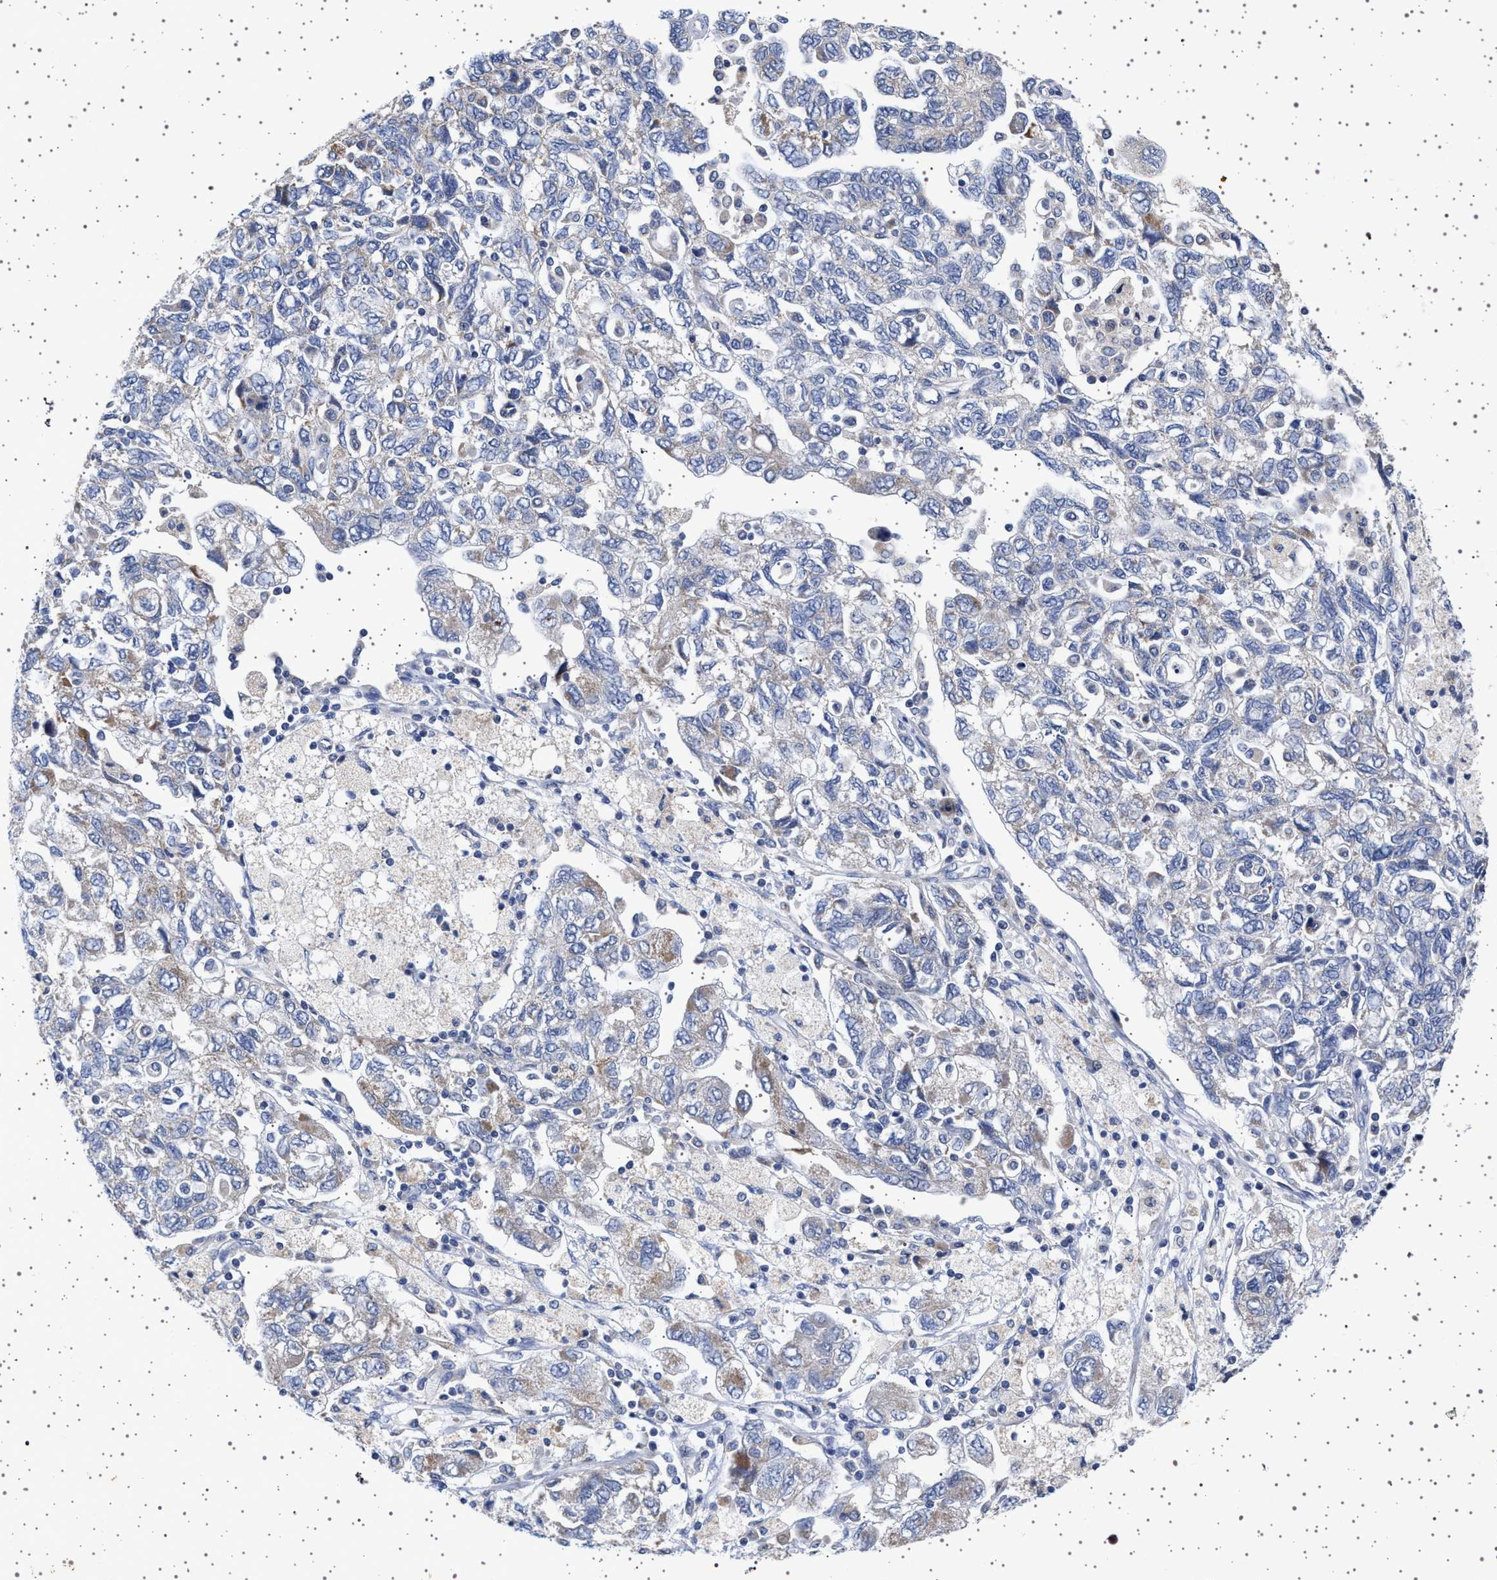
{"staining": {"intensity": "weak", "quantity": "<25%", "location": "cytoplasmic/membranous"}, "tissue": "ovarian cancer", "cell_type": "Tumor cells", "image_type": "cancer", "snomed": [{"axis": "morphology", "description": "Carcinoma, NOS"}, {"axis": "morphology", "description": "Cystadenocarcinoma, serous, NOS"}, {"axis": "topography", "description": "Ovary"}], "caption": "This is a photomicrograph of immunohistochemistry staining of serous cystadenocarcinoma (ovarian), which shows no staining in tumor cells.", "gene": "TRMT10B", "patient": {"sex": "female", "age": 69}}